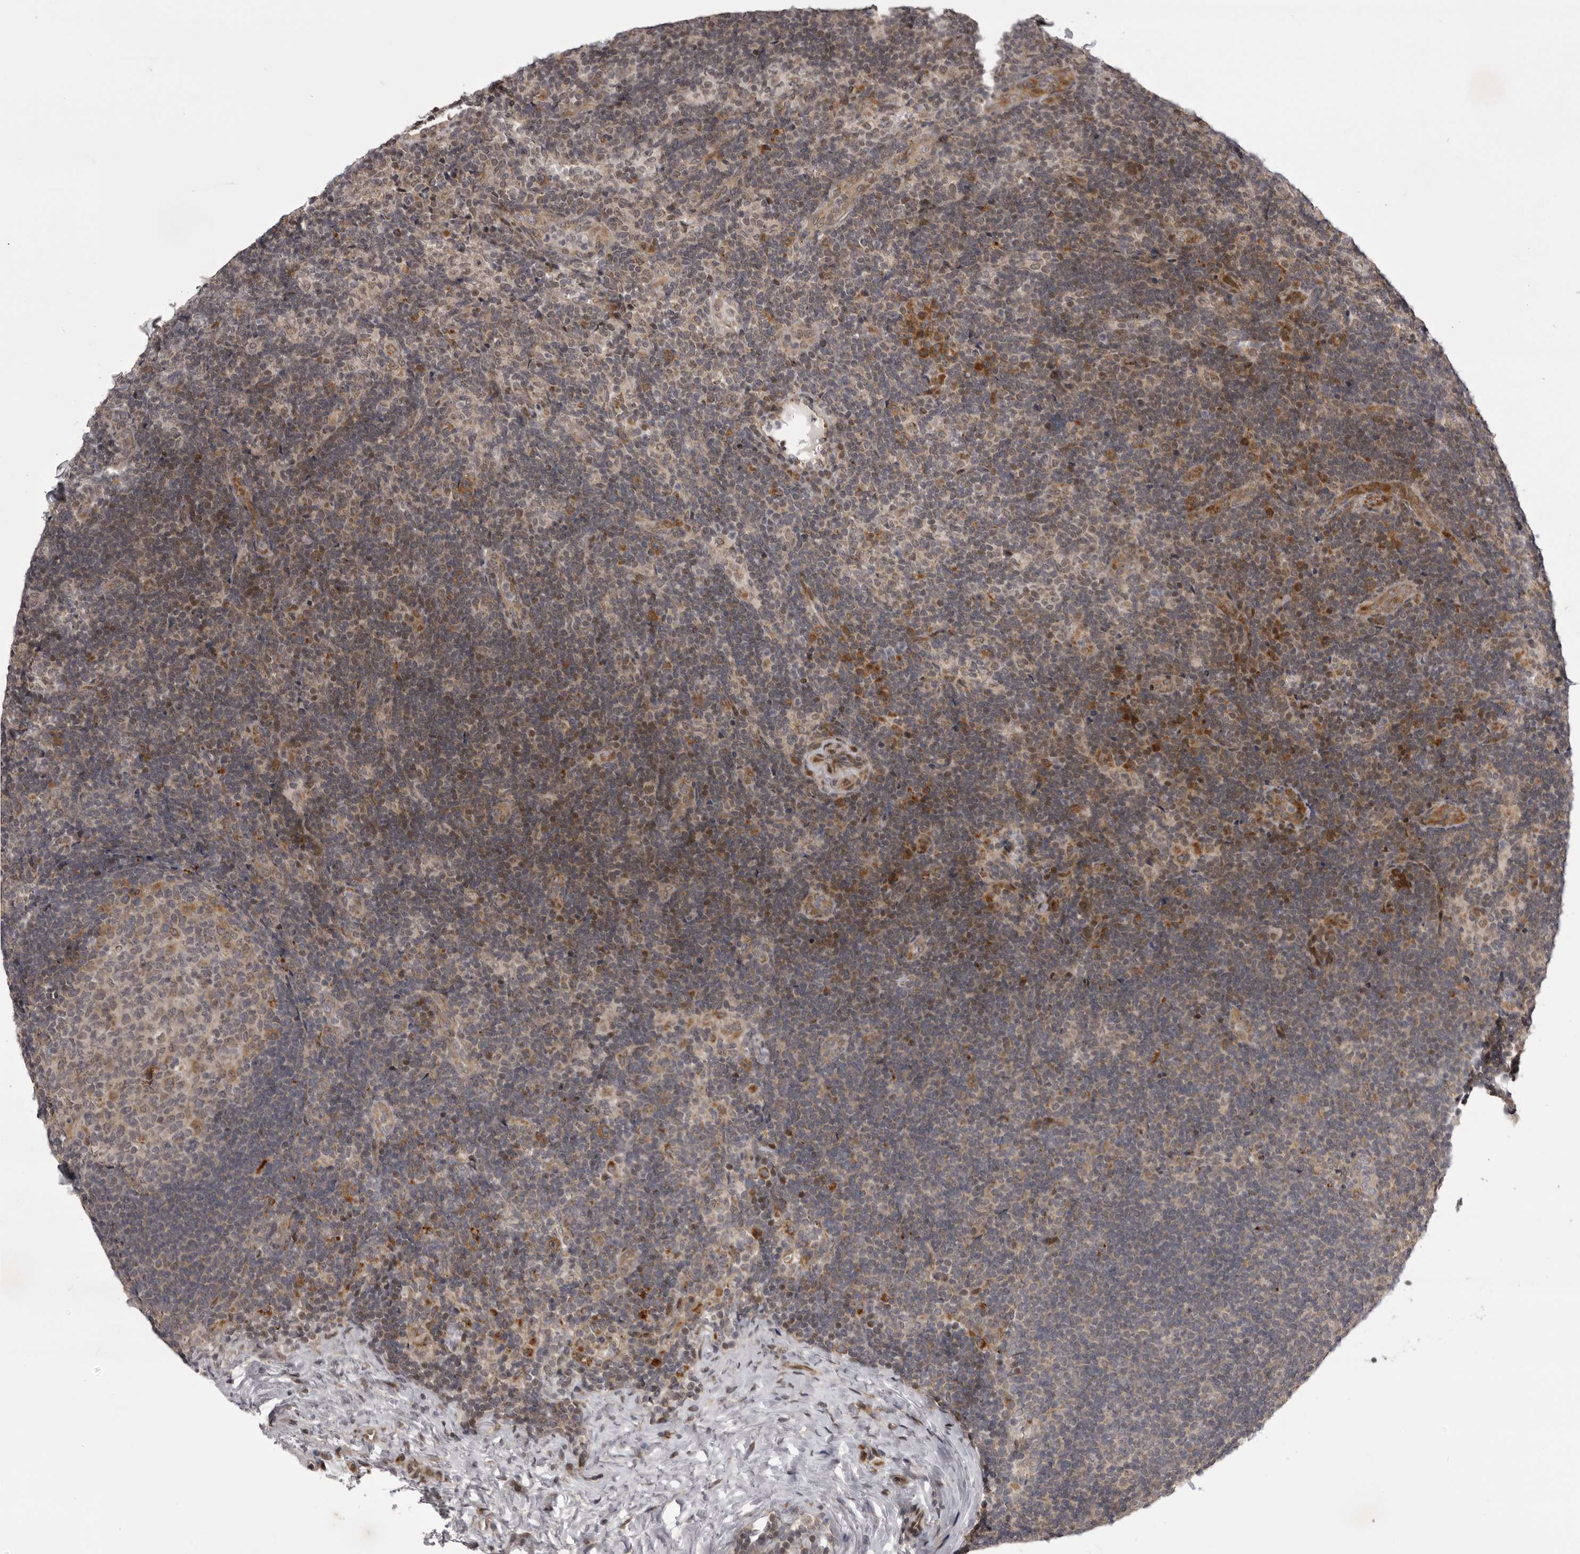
{"staining": {"intensity": "moderate", "quantity": "<25%", "location": "cytoplasmic/membranous"}, "tissue": "lymph node", "cell_type": "Germinal center cells", "image_type": "normal", "snomed": [{"axis": "morphology", "description": "Normal tissue, NOS"}, {"axis": "topography", "description": "Lymph node"}], "caption": "Immunohistochemistry (IHC) (DAB (3,3'-diaminobenzidine)) staining of normal human lymph node displays moderate cytoplasmic/membranous protein staining in about <25% of germinal center cells.", "gene": "C1orf109", "patient": {"sex": "female", "age": 22}}